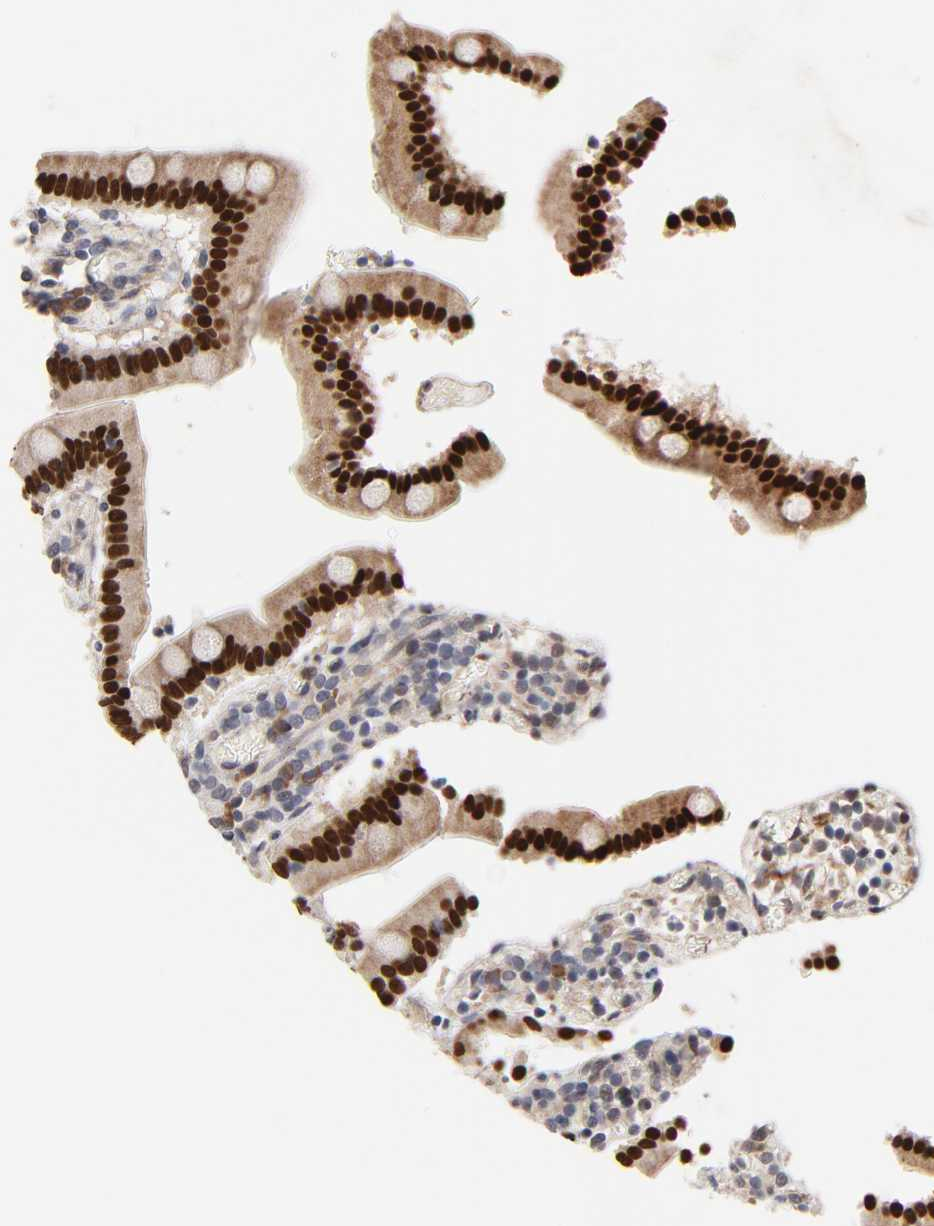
{"staining": {"intensity": "strong", "quantity": ">75%", "location": "cytoplasmic/membranous,nuclear"}, "tissue": "duodenum", "cell_type": "Glandular cells", "image_type": "normal", "snomed": [{"axis": "morphology", "description": "Normal tissue, NOS"}, {"axis": "topography", "description": "Duodenum"}], "caption": "Immunohistochemistry photomicrograph of normal human duodenum stained for a protein (brown), which shows high levels of strong cytoplasmic/membranous,nuclear expression in about >75% of glandular cells.", "gene": "HNF4A", "patient": {"sex": "female", "age": 53}}